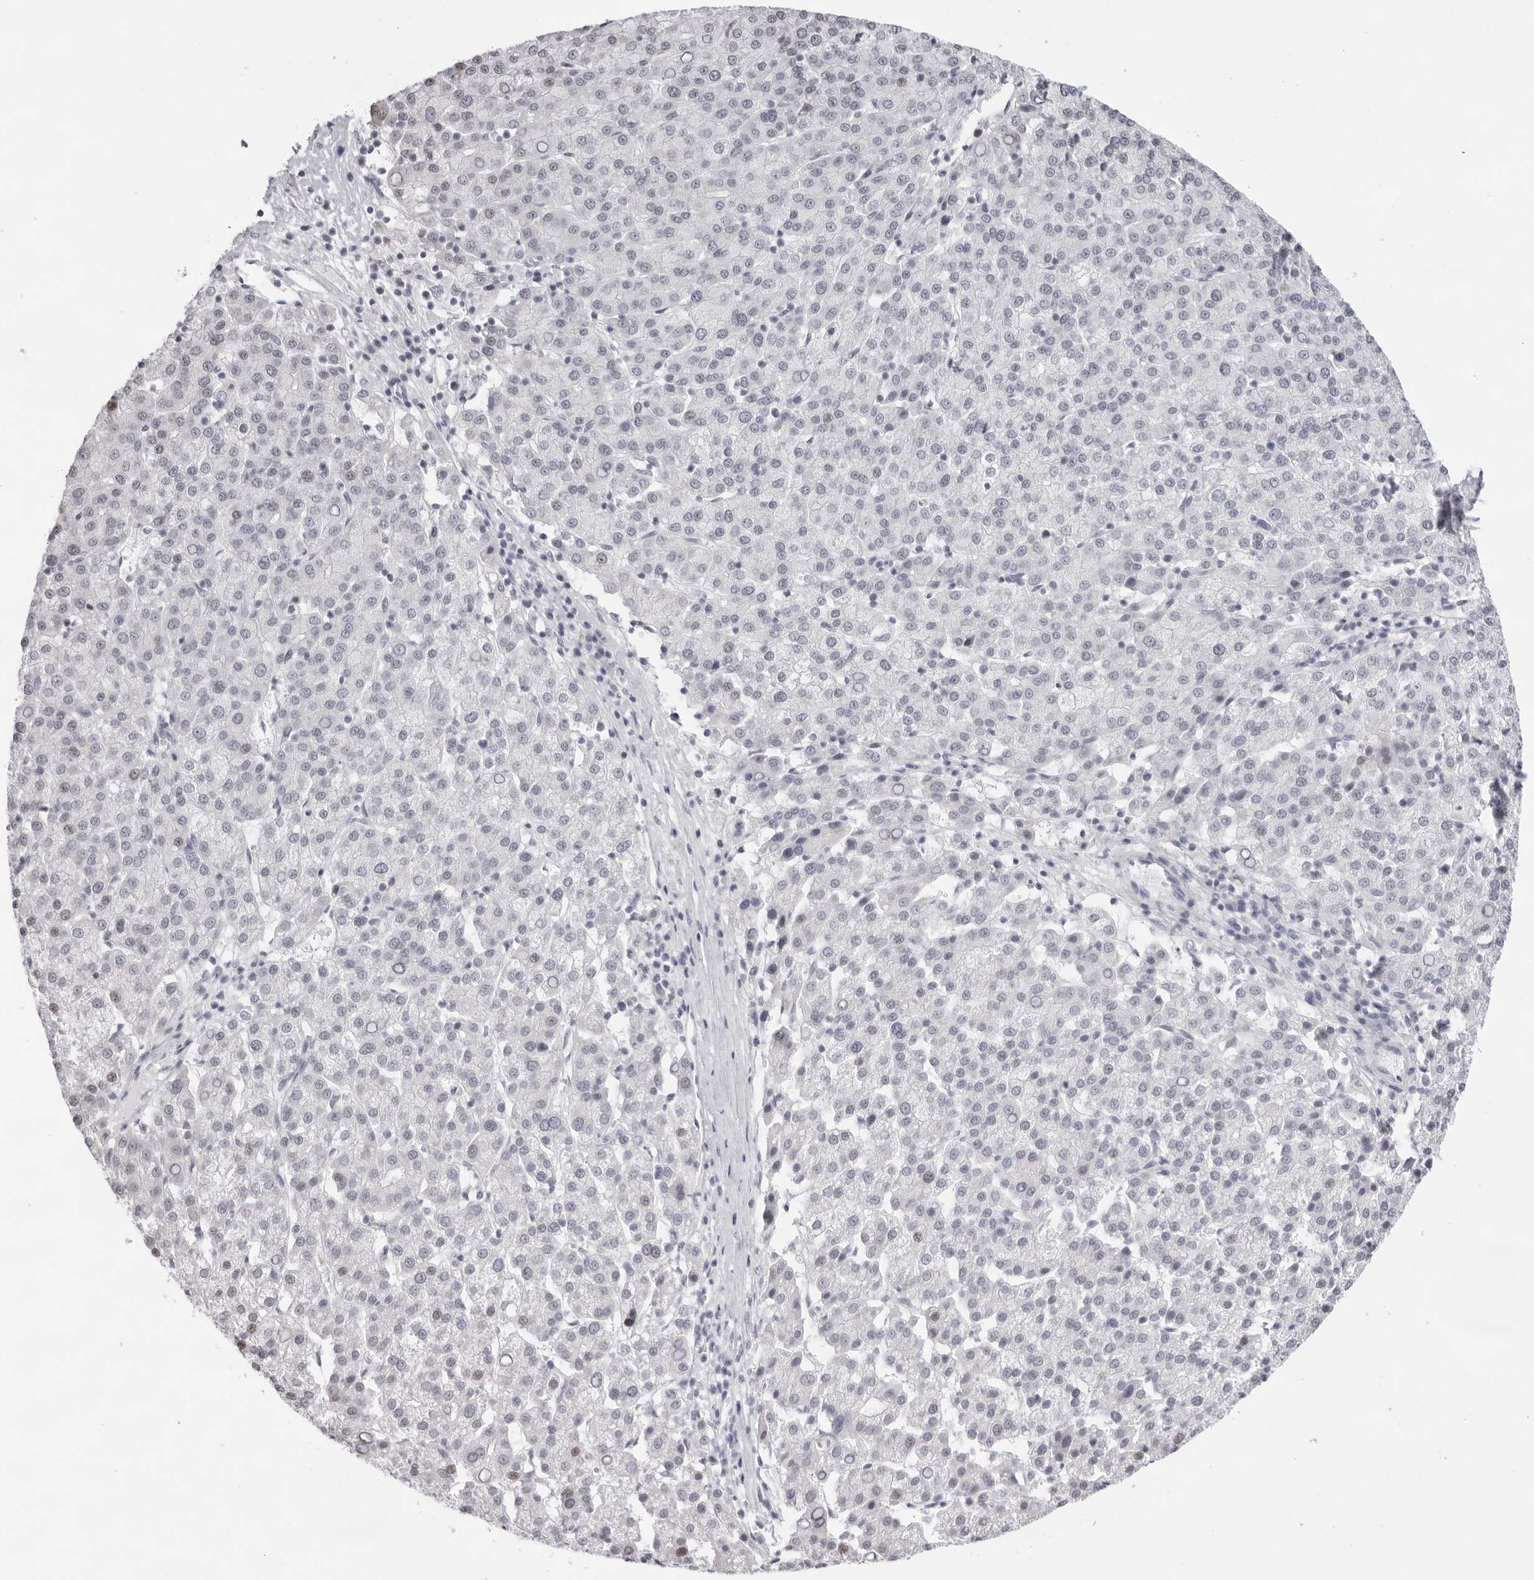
{"staining": {"intensity": "negative", "quantity": "none", "location": "none"}, "tissue": "liver cancer", "cell_type": "Tumor cells", "image_type": "cancer", "snomed": [{"axis": "morphology", "description": "Carcinoma, Hepatocellular, NOS"}, {"axis": "topography", "description": "Liver"}], "caption": "Immunohistochemistry image of human liver cancer (hepatocellular carcinoma) stained for a protein (brown), which reveals no expression in tumor cells.", "gene": "KLK12", "patient": {"sex": "female", "age": 58}}